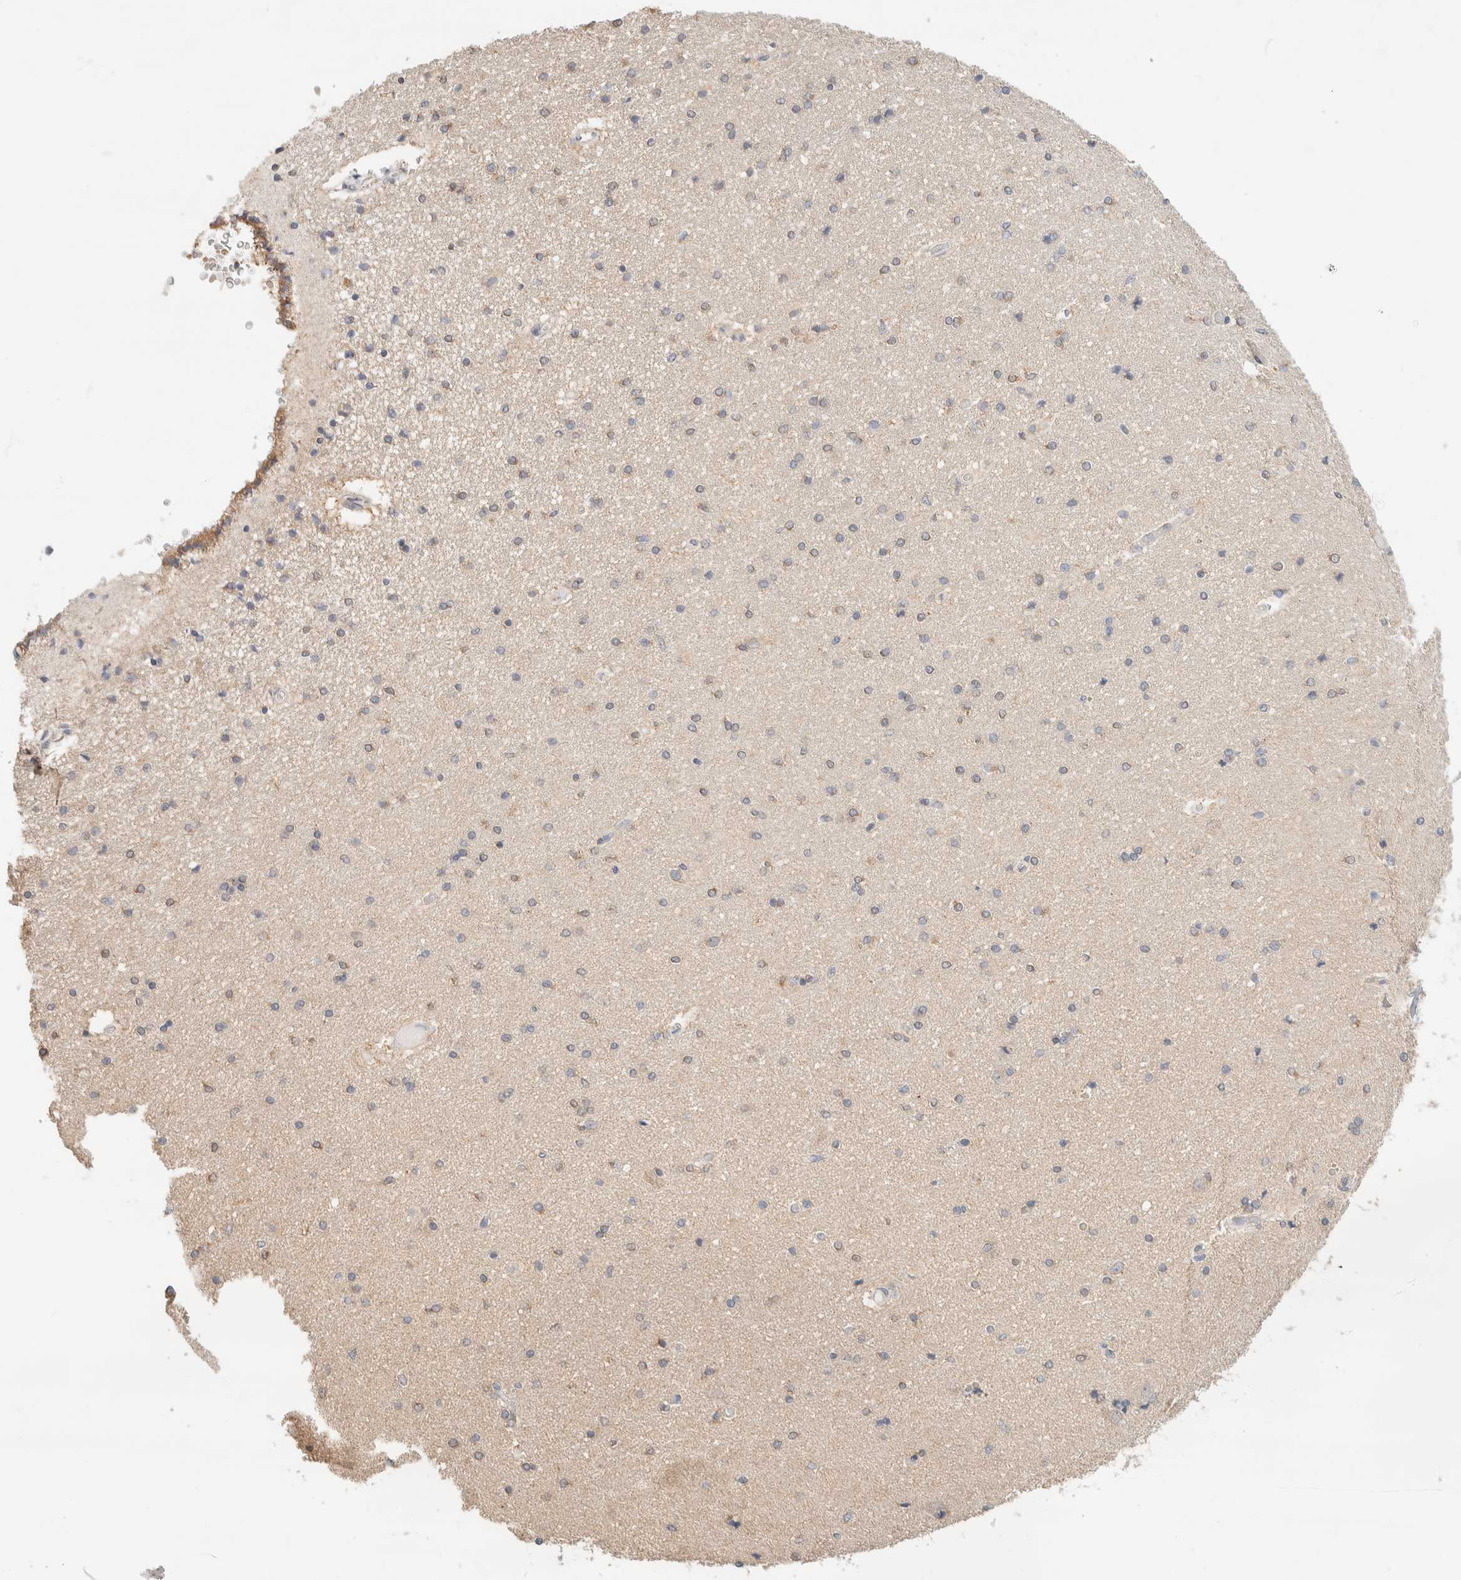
{"staining": {"intensity": "weak", "quantity": "25%-75%", "location": "cytoplasmic/membranous"}, "tissue": "hippocampus", "cell_type": "Glial cells", "image_type": "normal", "snomed": [{"axis": "morphology", "description": "Normal tissue, NOS"}, {"axis": "topography", "description": "Hippocampus"}], "caption": "IHC (DAB (3,3'-diaminobenzidine)) staining of benign hippocampus displays weak cytoplasmic/membranous protein positivity in about 25%-75% of glial cells. The protein is stained brown, and the nuclei are stained in blue (DAB (3,3'-diaminobenzidine) IHC with brightfield microscopy, high magnification).", "gene": "HDHD3", "patient": {"sex": "female", "age": 54}}